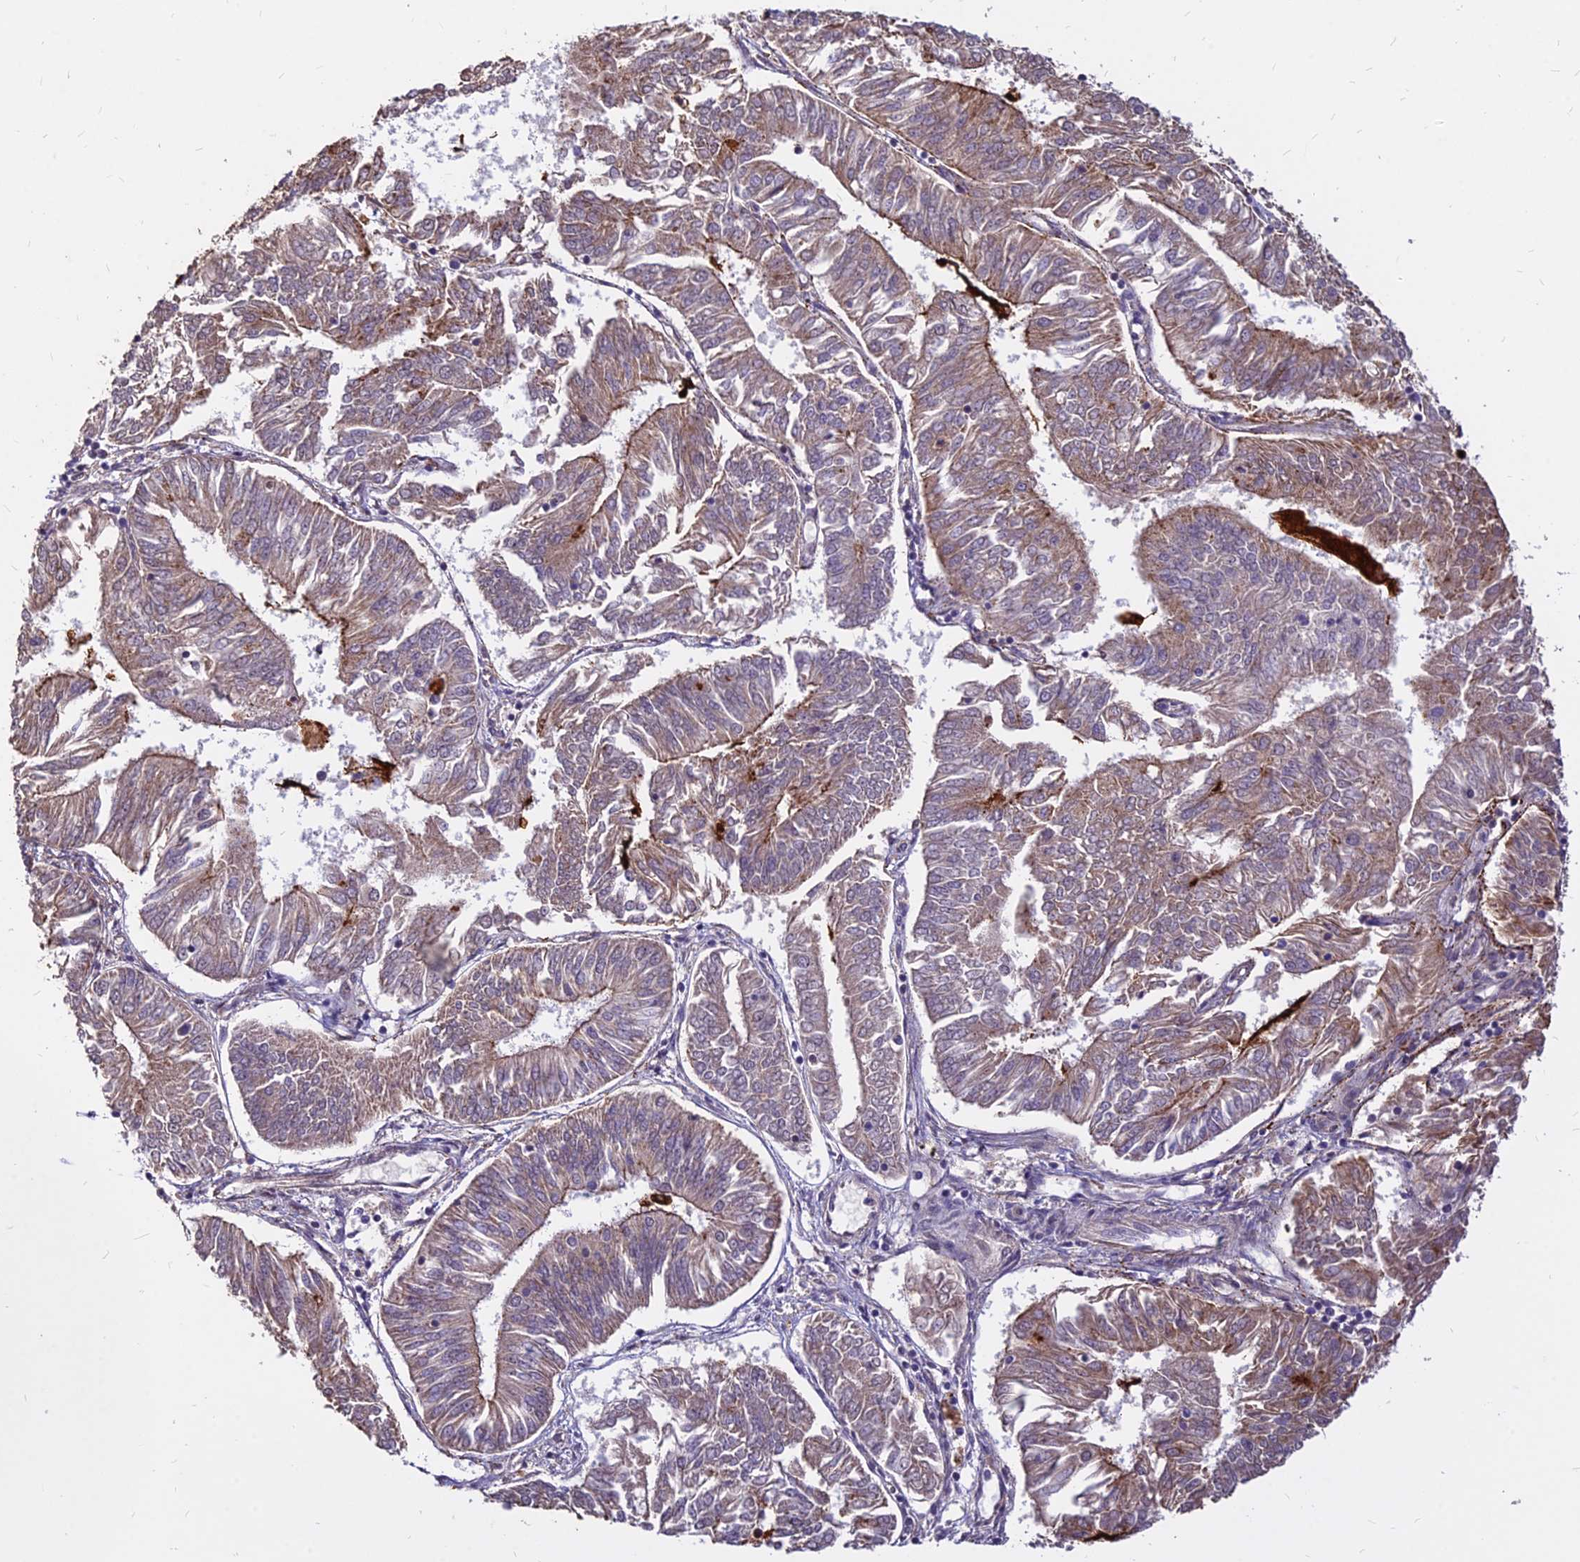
{"staining": {"intensity": "moderate", "quantity": ">75%", "location": "cytoplasmic/membranous"}, "tissue": "endometrial cancer", "cell_type": "Tumor cells", "image_type": "cancer", "snomed": [{"axis": "morphology", "description": "Adenocarcinoma, NOS"}, {"axis": "topography", "description": "Endometrium"}], "caption": "Endometrial cancer was stained to show a protein in brown. There is medium levels of moderate cytoplasmic/membranous positivity in approximately >75% of tumor cells.", "gene": "C11orf68", "patient": {"sex": "female", "age": 58}}